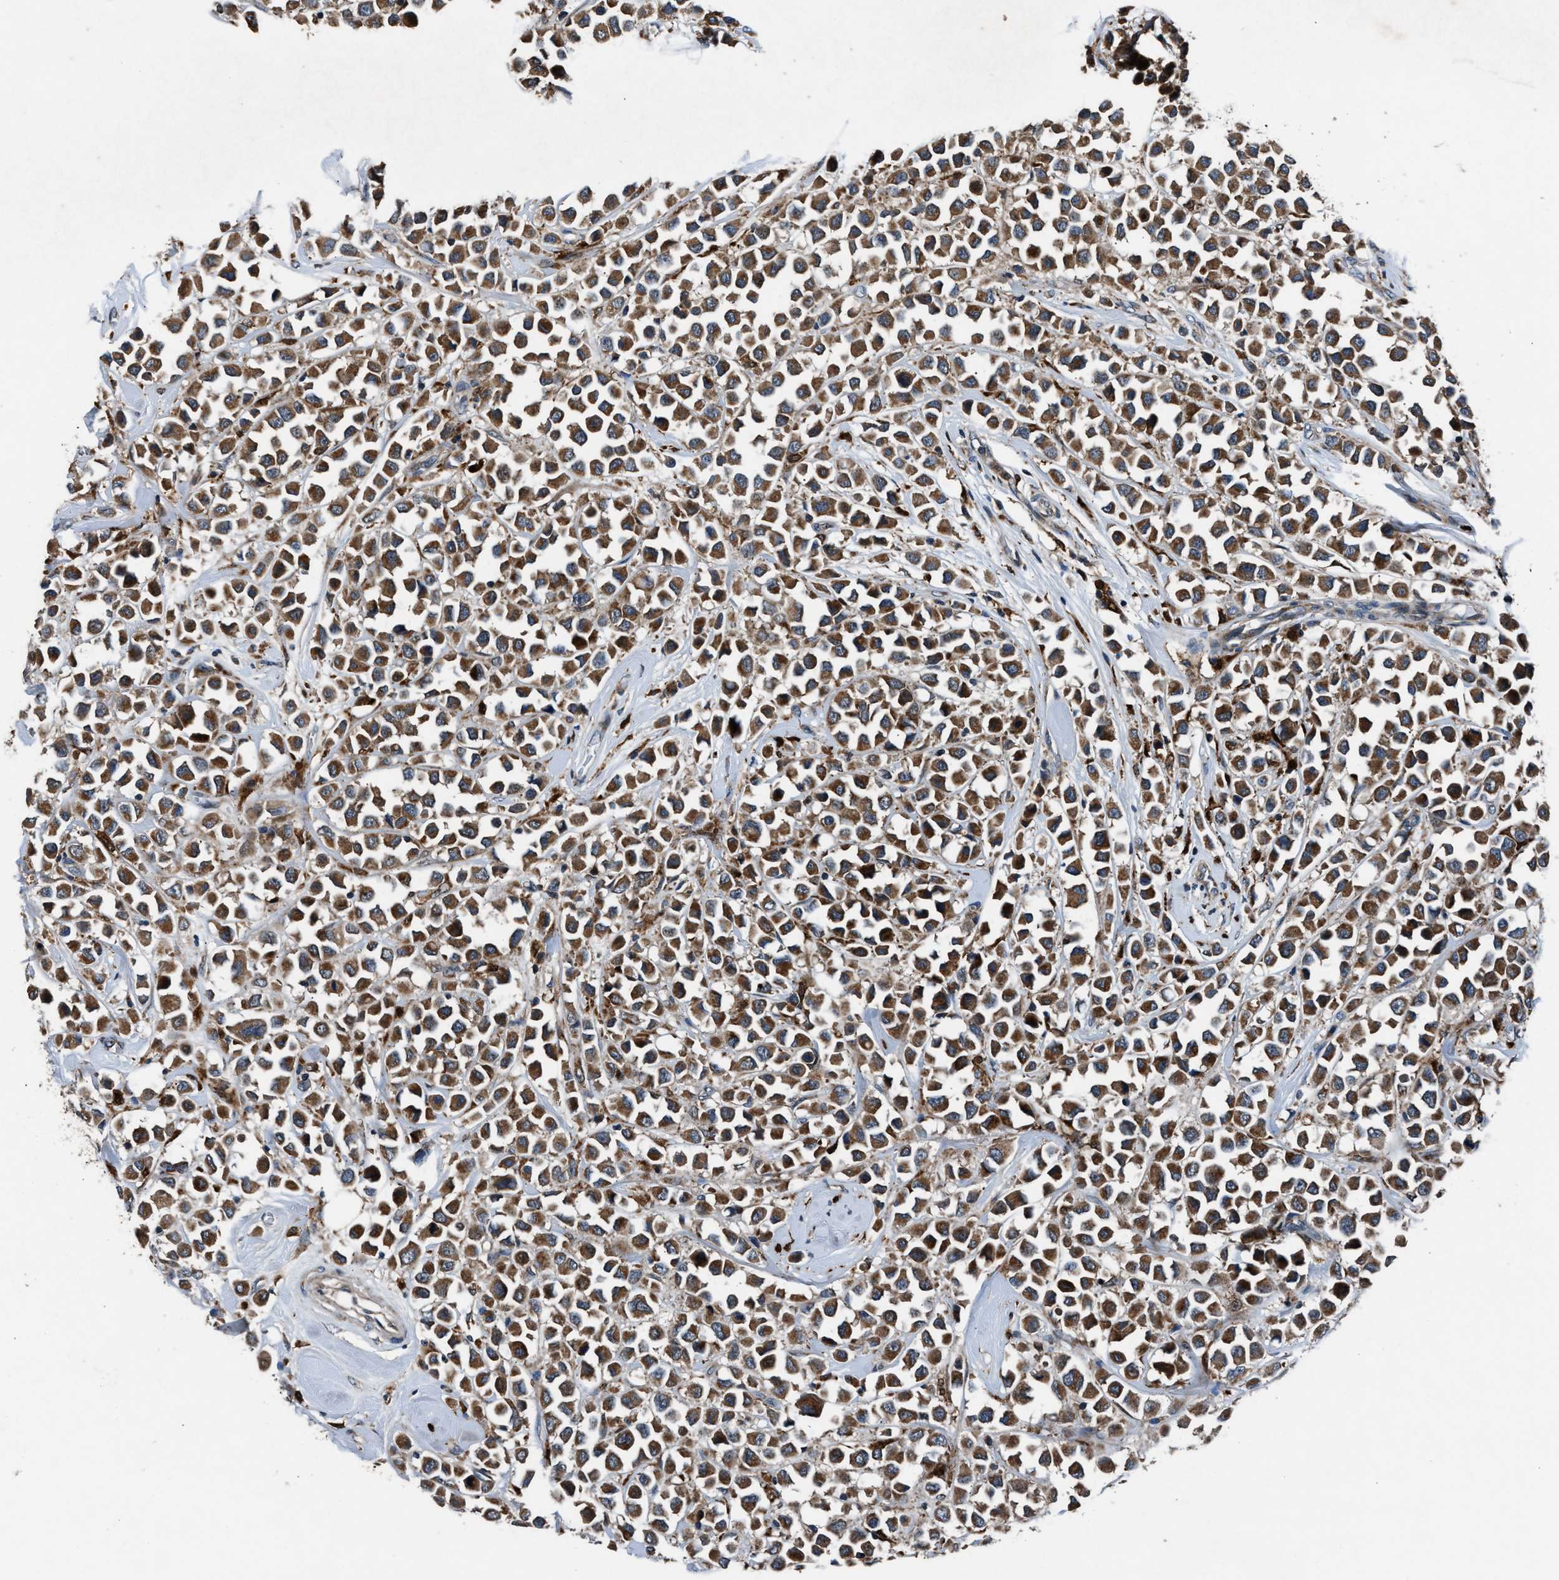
{"staining": {"intensity": "moderate", "quantity": ">75%", "location": "cytoplasmic/membranous"}, "tissue": "breast cancer", "cell_type": "Tumor cells", "image_type": "cancer", "snomed": [{"axis": "morphology", "description": "Duct carcinoma"}, {"axis": "topography", "description": "Breast"}], "caption": "High-magnification brightfield microscopy of breast cancer stained with DAB (brown) and counterstained with hematoxylin (blue). tumor cells exhibit moderate cytoplasmic/membranous expression is appreciated in approximately>75% of cells.", "gene": "FAM221A", "patient": {"sex": "female", "age": 61}}